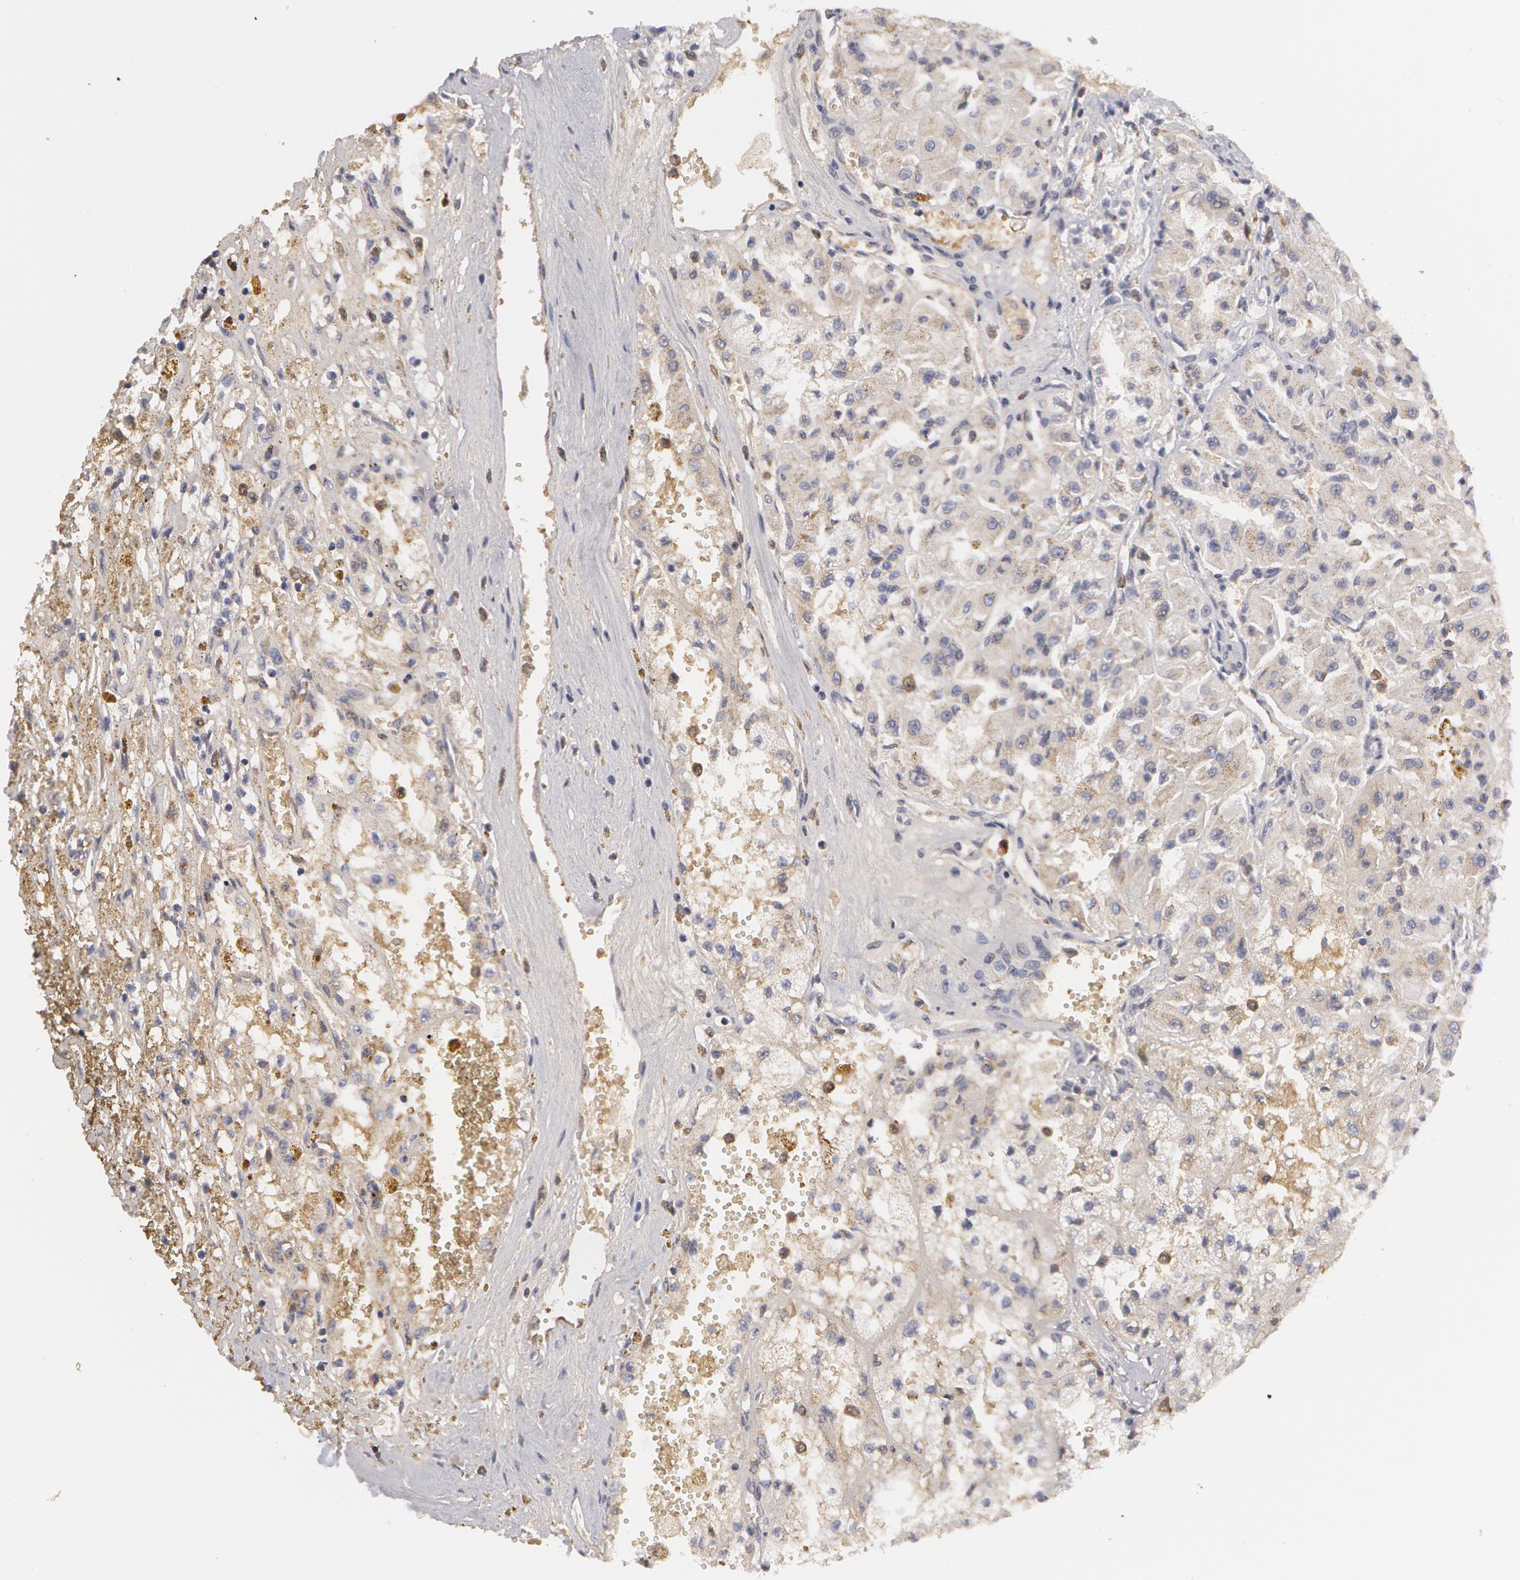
{"staining": {"intensity": "weak", "quantity": ">75%", "location": "cytoplasmic/membranous"}, "tissue": "renal cancer", "cell_type": "Tumor cells", "image_type": "cancer", "snomed": [{"axis": "morphology", "description": "Adenocarcinoma, NOS"}, {"axis": "topography", "description": "Kidney"}], "caption": "Immunohistochemistry (IHC) of human renal adenocarcinoma shows low levels of weak cytoplasmic/membranous staining in about >75% of tumor cells. (DAB (3,3'-diaminobenzidine) IHC, brown staining for protein, blue staining for nuclei).", "gene": "CAT", "patient": {"sex": "male", "age": 78}}